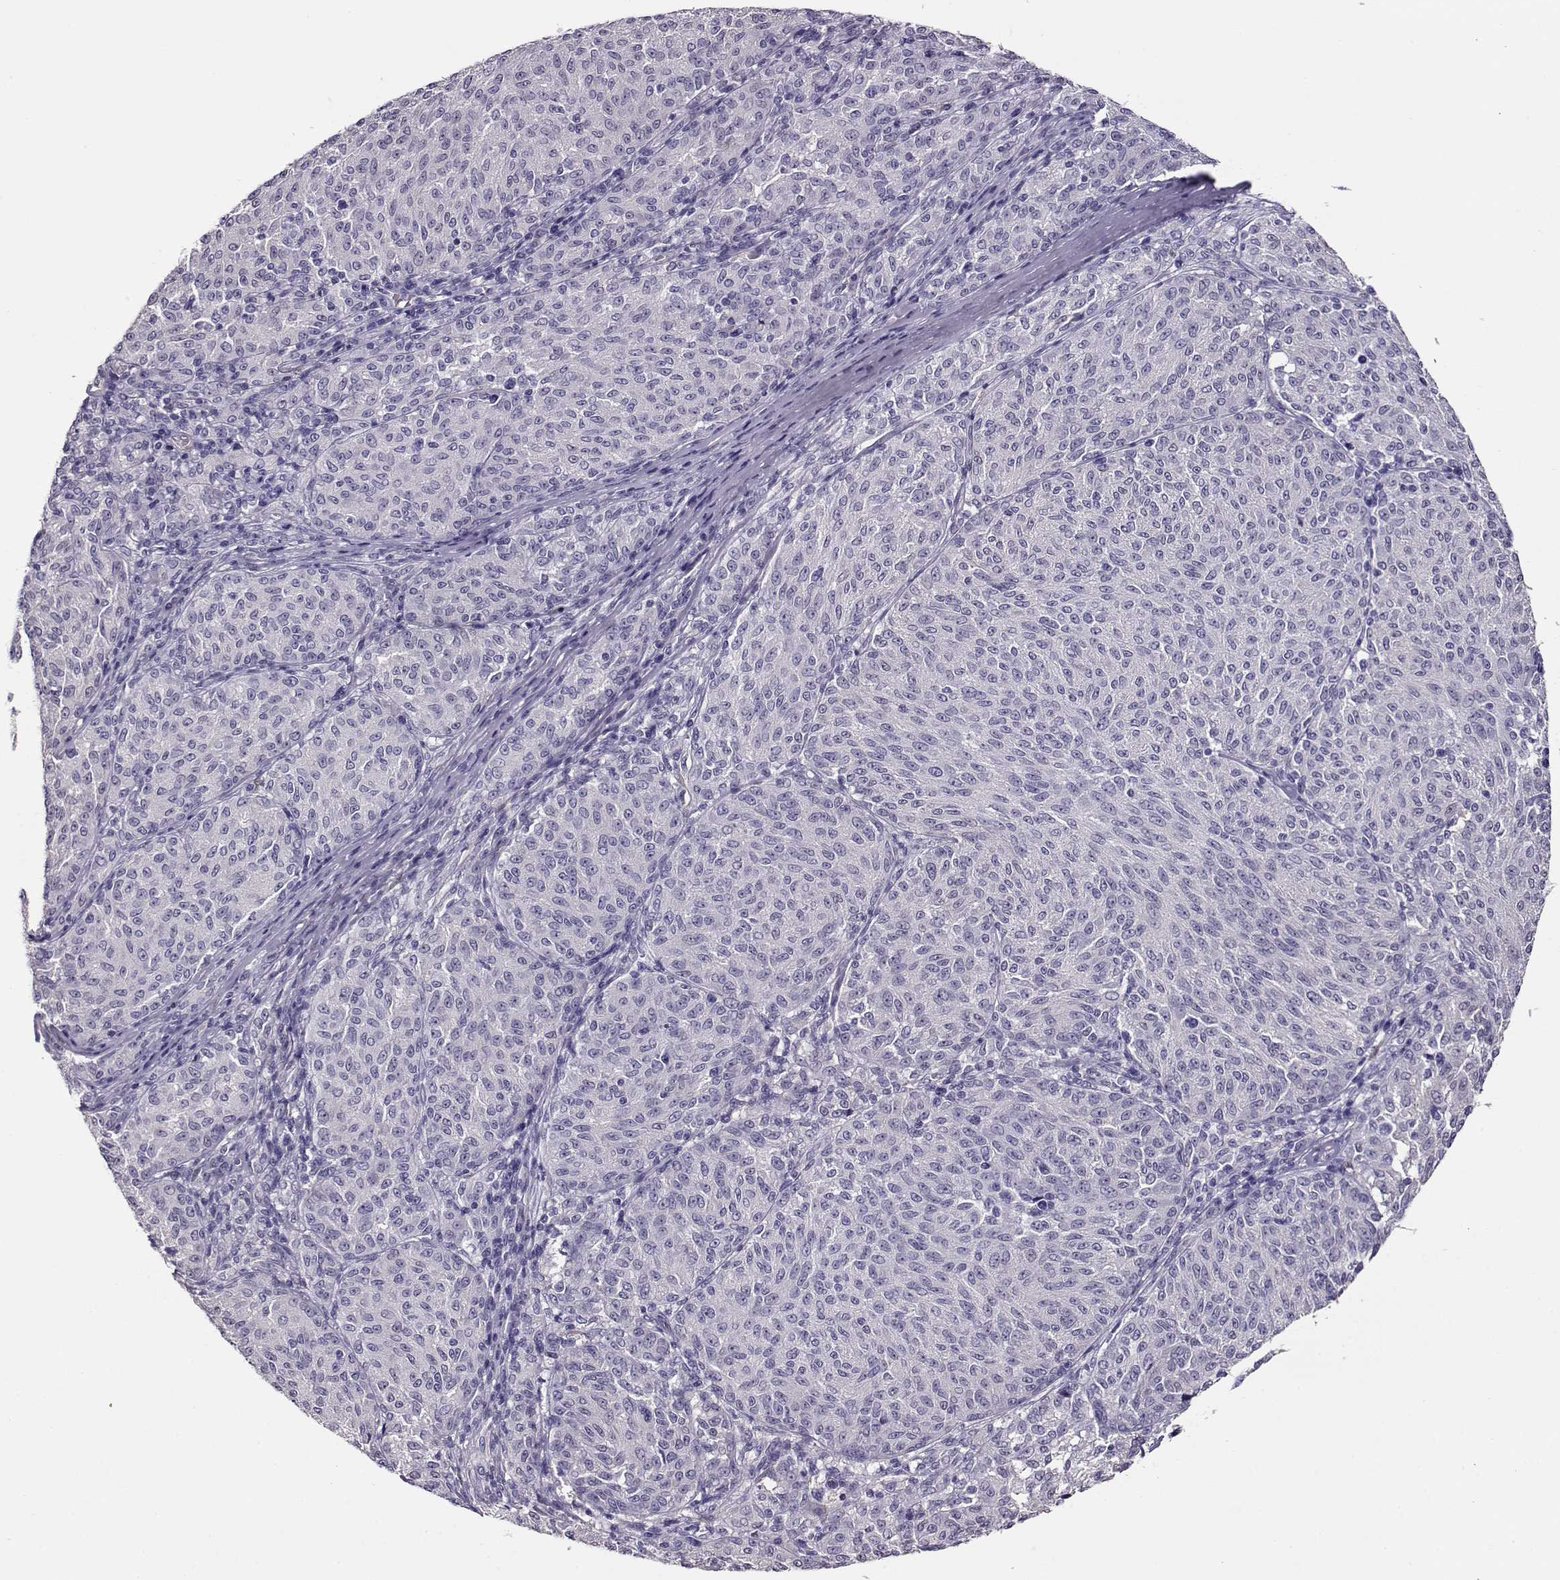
{"staining": {"intensity": "negative", "quantity": "none", "location": "none"}, "tissue": "melanoma", "cell_type": "Tumor cells", "image_type": "cancer", "snomed": [{"axis": "morphology", "description": "Malignant melanoma, NOS"}, {"axis": "topography", "description": "Skin"}], "caption": "An immunohistochemistry (IHC) photomicrograph of melanoma is shown. There is no staining in tumor cells of melanoma.", "gene": "CCR8", "patient": {"sex": "female", "age": 72}}